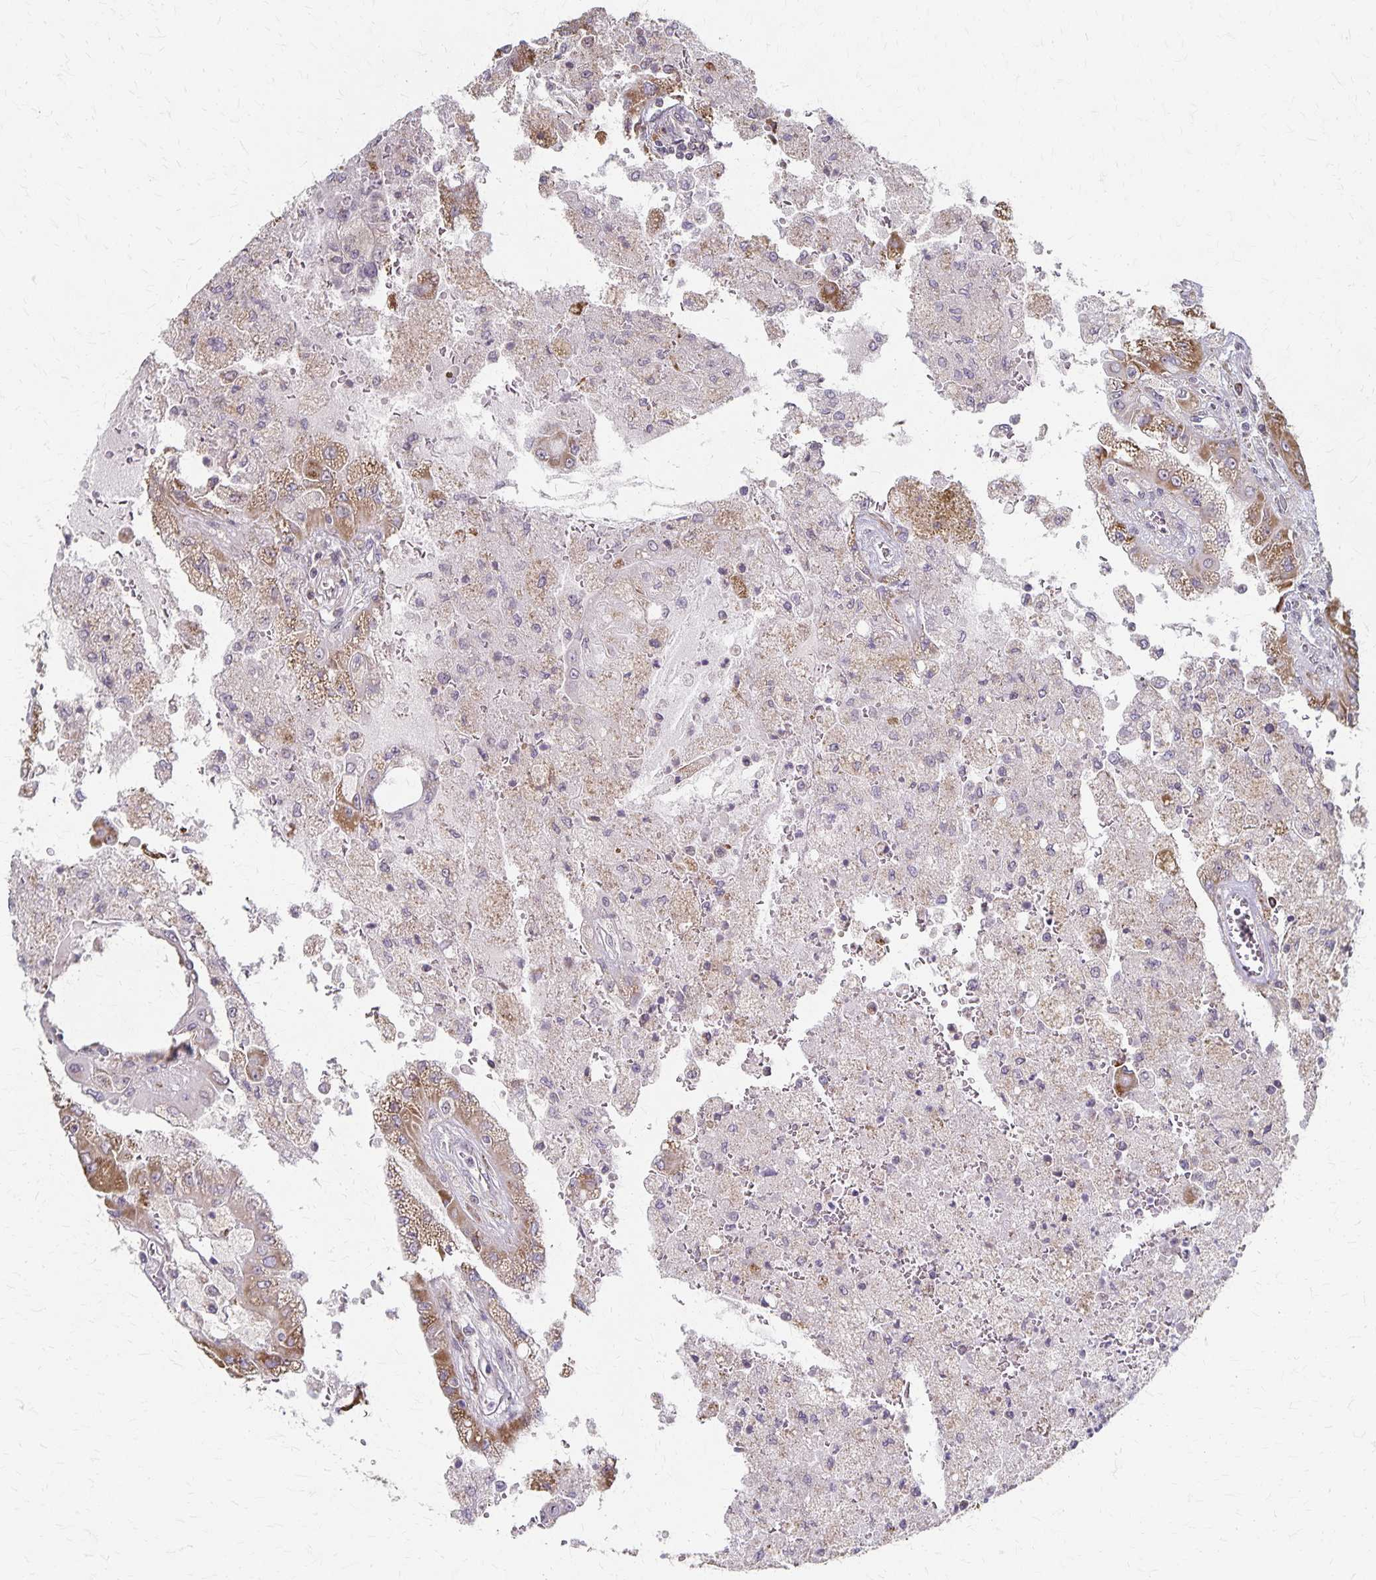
{"staining": {"intensity": "moderate", "quantity": "25%-75%", "location": "cytoplasmic/membranous"}, "tissue": "renal cancer", "cell_type": "Tumor cells", "image_type": "cancer", "snomed": [{"axis": "morphology", "description": "Adenocarcinoma, NOS"}, {"axis": "topography", "description": "Kidney"}], "caption": "A high-resolution photomicrograph shows immunohistochemistry (IHC) staining of renal cancer, which exhibits moderate cytoplasmic/membranous positivity in approximately 25%-75% of tumor cells. The protein is shown in brown color, while the nuclei are stained blue.", "gene": "DYRK4", "patient": {"sex": "male", "age": 58}}